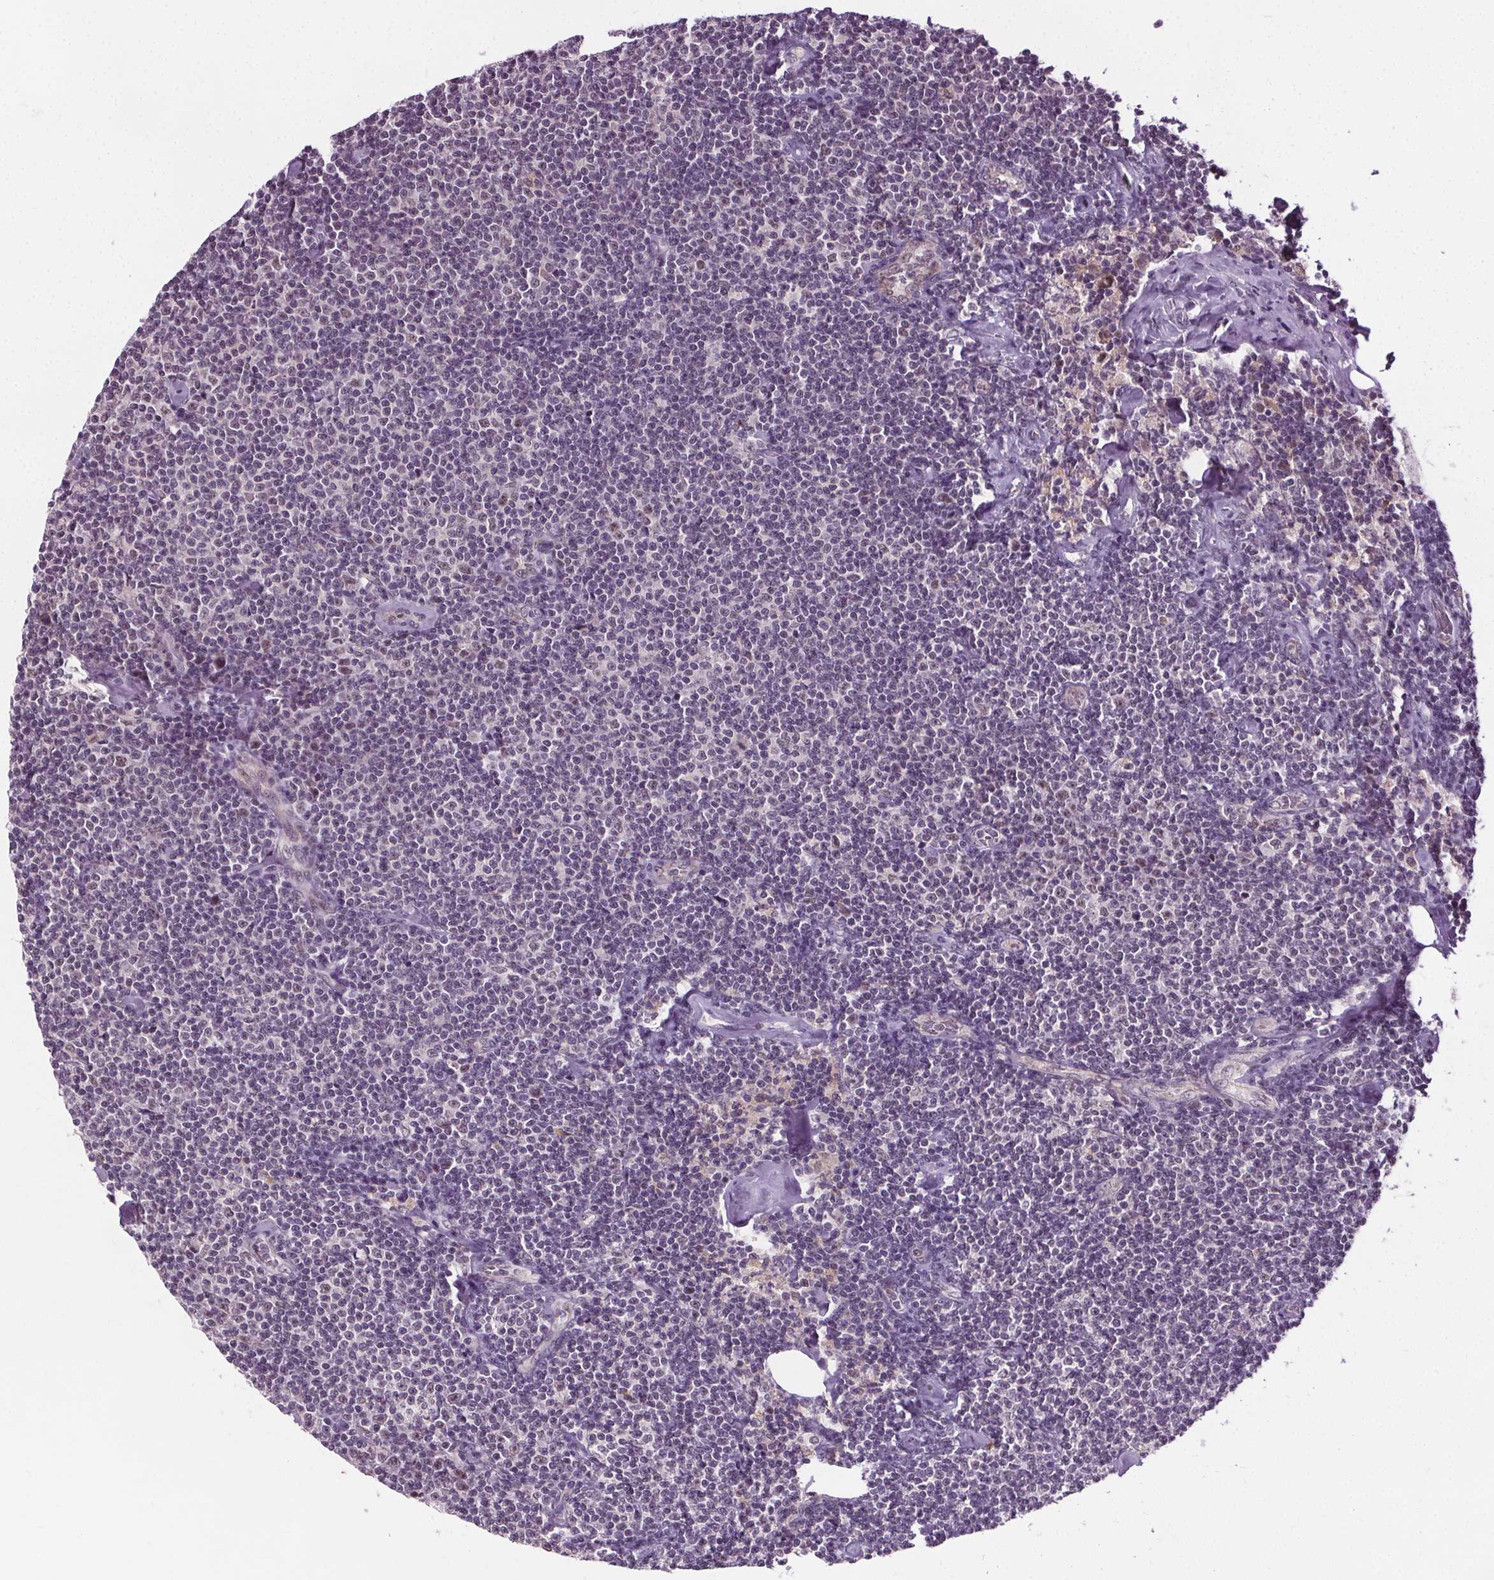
{"staining": {"intensity": "moderate", "quantity": "<25%", "location": "nuclear"}, "tissue": "lymphoma", "cell_type": "Tumor cells", "image_type": "cancer", "snomed": [{"axis": "morphology", "description": "Malignant lymphoma, non-Hodgkin's type, Low grade"}, {"axis": "topography", "description": "Lymph node"}], "caption": "This micrograph displays immunohistochemistry staining of human lymphoma, with low moderate nuclear staining in approximately <25% of tumor cells.", "gene": "MED6", "patient": {"sex": "male", "age": 81}}